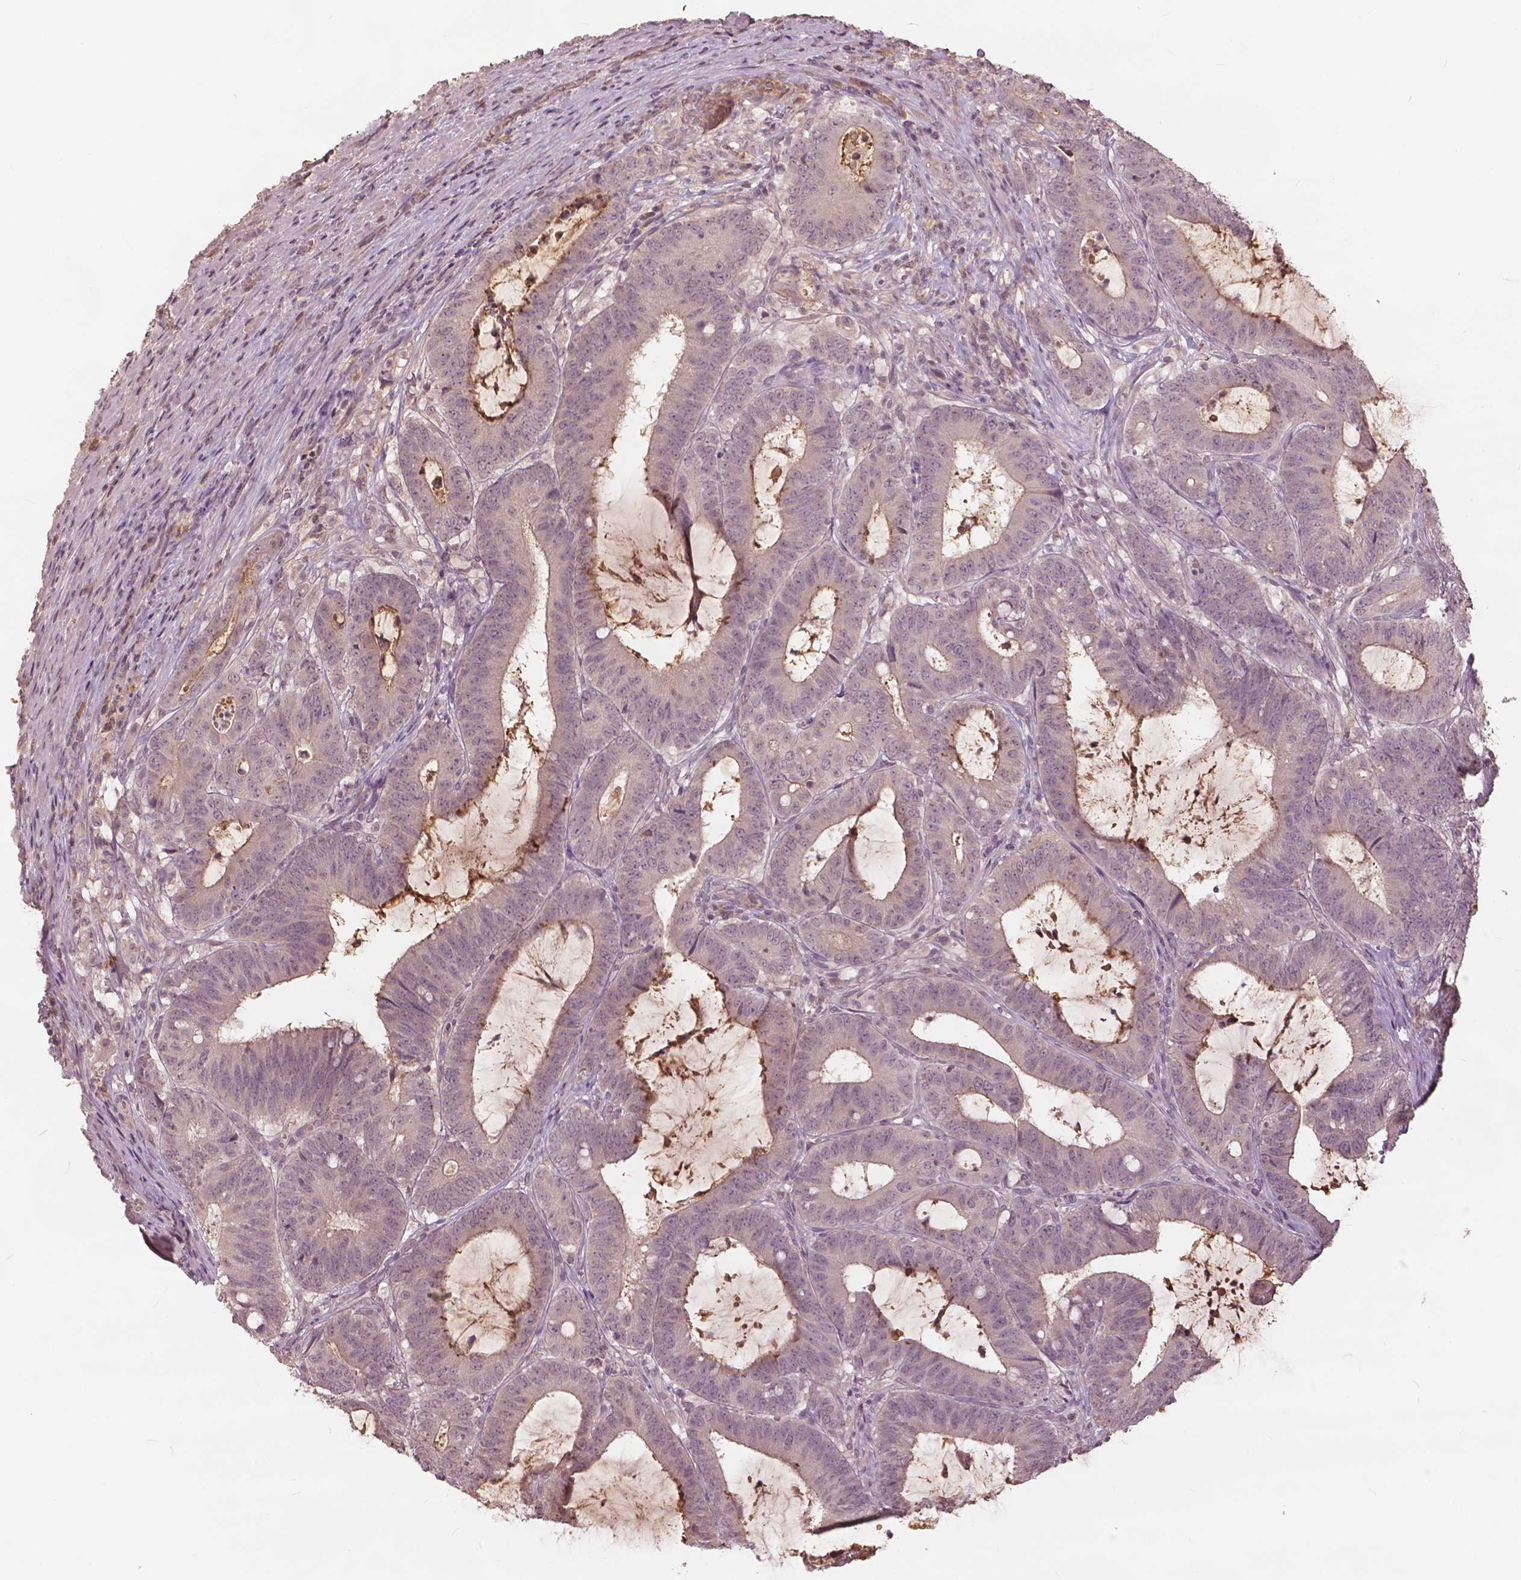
{"staining": {"intensity": "negative", "quantity": "none", "location": "none"}, "tissue": "colorectal cancer", "cell_type": "Tumor cells", "image_type": "cancer", "snomed": [{"axis": "morphology", "description": "Adenocarcinoma, NOS"}, {"axis": "topography", "description": "Colon"}], "caption": "High power microscopy histopathology image of an IHC photomicrograph of colorectal cancer, revealing no significant staining in tumor cells.", "gene": "ANGPTL4", "patient": {"sex": "female", "age": 43}}